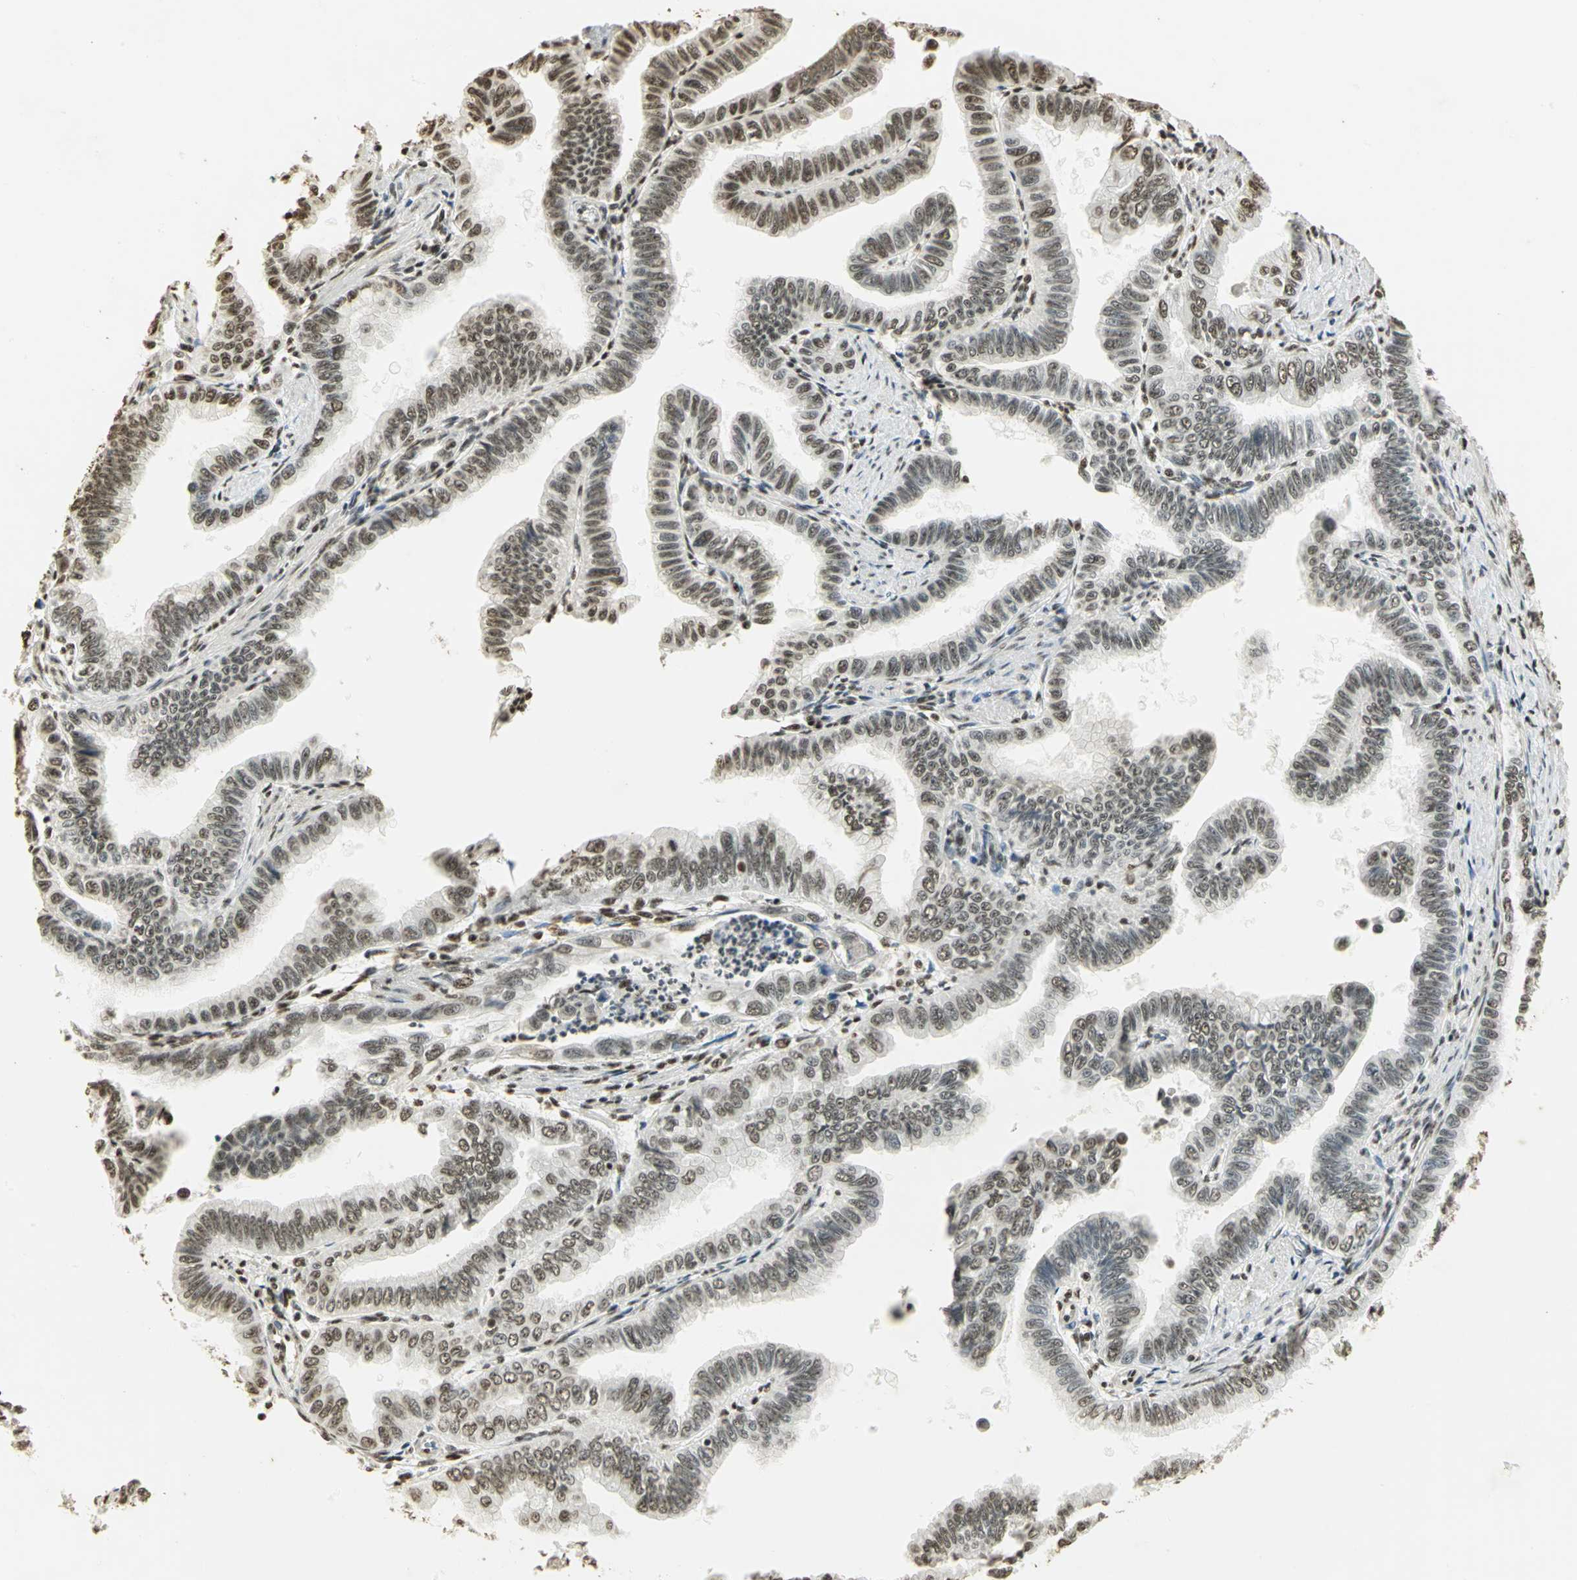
{"staining": {"intensity": "moderate", "quantity": ">75%", "location": "nuclear"}, "tissue": "pancreatic cancer", "cell_type": "Tumor cells", "image_type": "cancer", "snomed": [{"axis": "morphology", "description": "Normal tissue, NOS"}, {"axis": "topography", "description": "Lymph node"}], "caption": "Protein staining of pancreatic cancer tissue displays moderate nuclear staining in approximately >75% of tumor cells. (Brightfield microscopy of DAB IHC at high magnification).", "gene": "SET", "patient": {"sex": "male", "age": 50}}